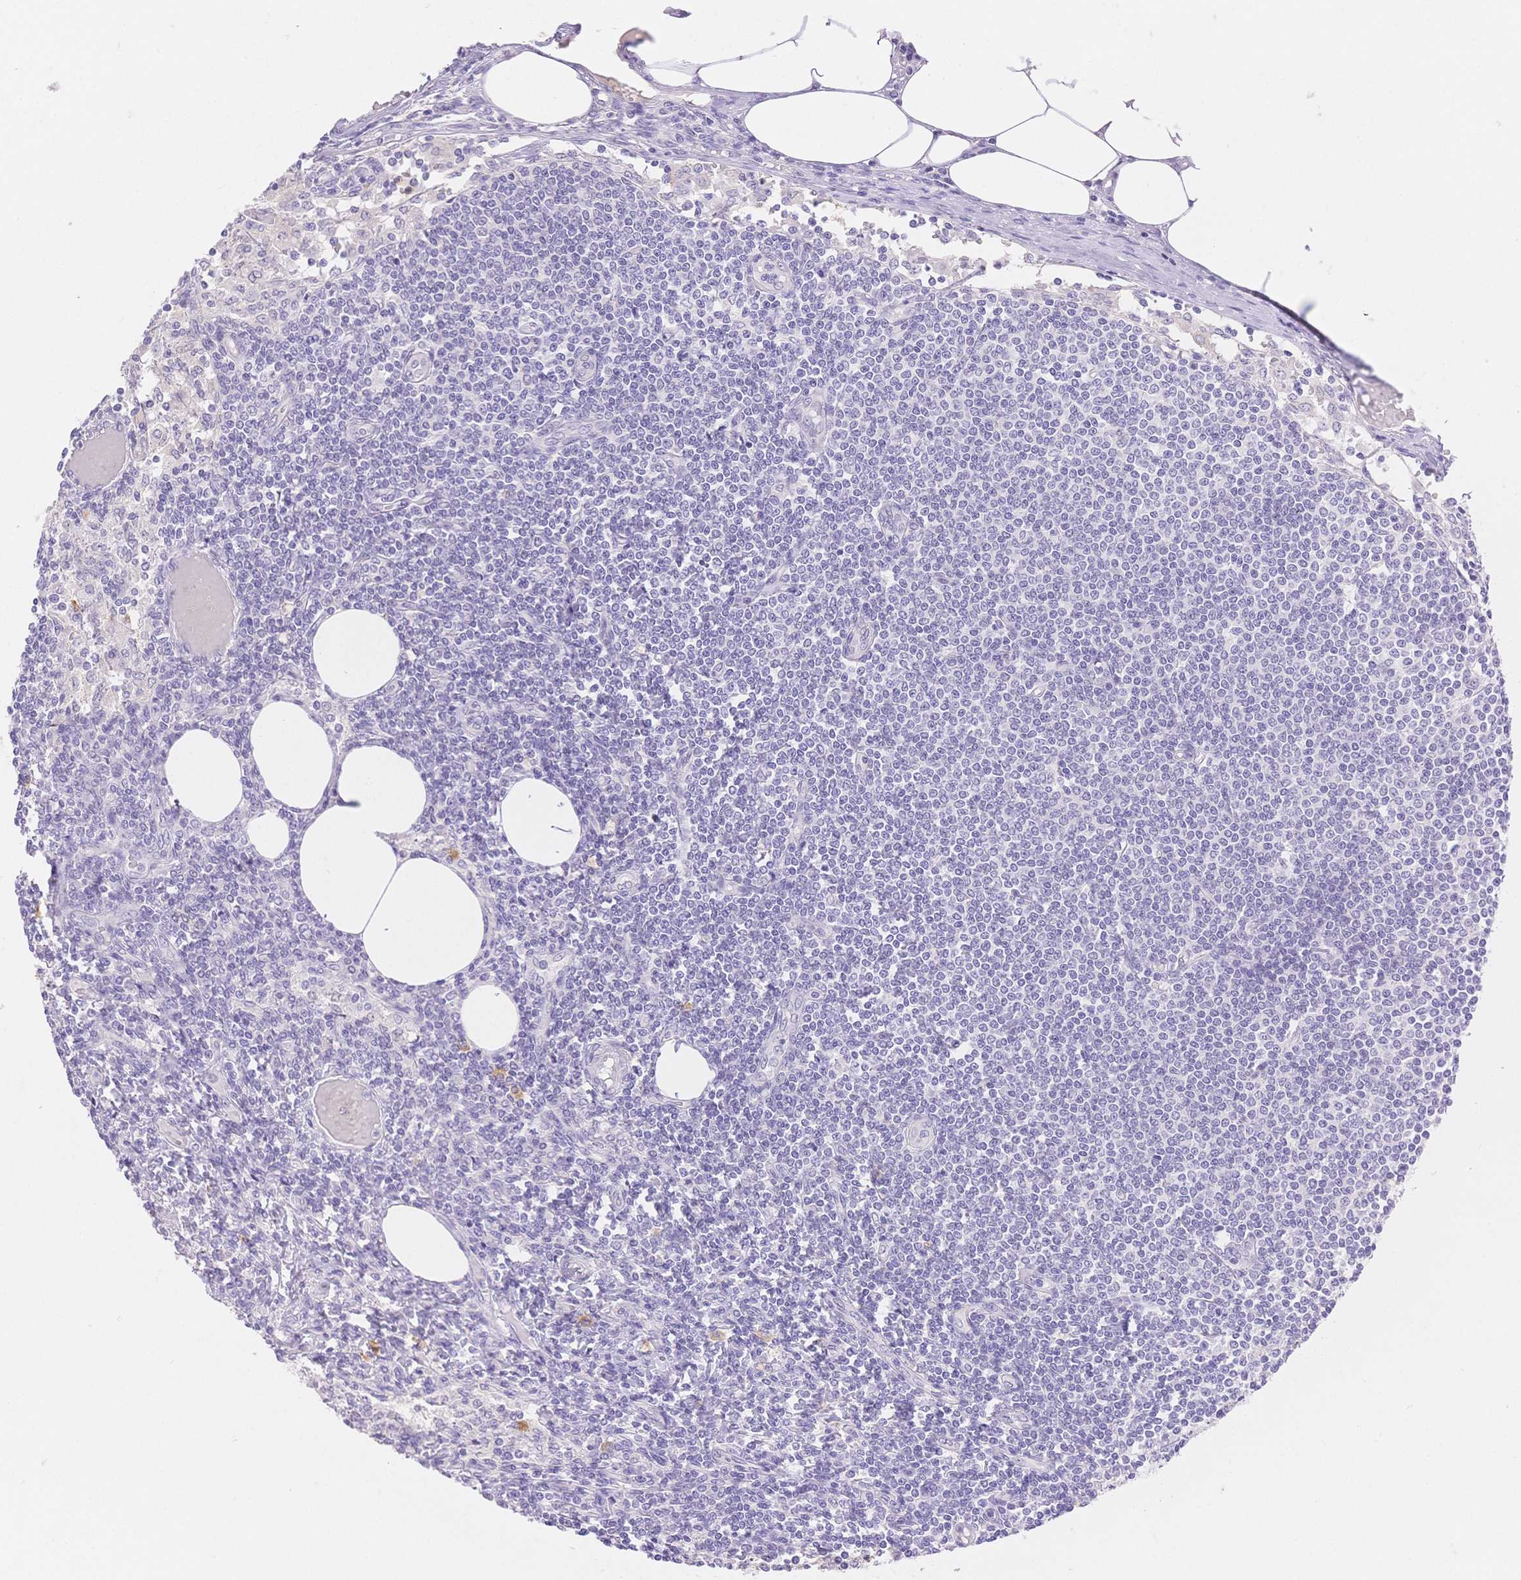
{"staining": {"intensity": "negative", "quantity": "none", "location": "none"}, "tissue": "lymph node", "cell_type": "Germinal center cells", "image_type": "normal", "snomed": [{"axis": "morphology", "description": "Normal tissue, NOS"}, {"axis": "topography", "description": "Lymph node"}], "caption": "Germinal center cells are negative for brown protein staining in benign lymph node. (Stains: DAB IHC with hematoxylin counter stain, Microscopy: brightfield microscopy at high magnification).", "gene": "WDR54", "patient": {"sex": "female", "age": 69}}